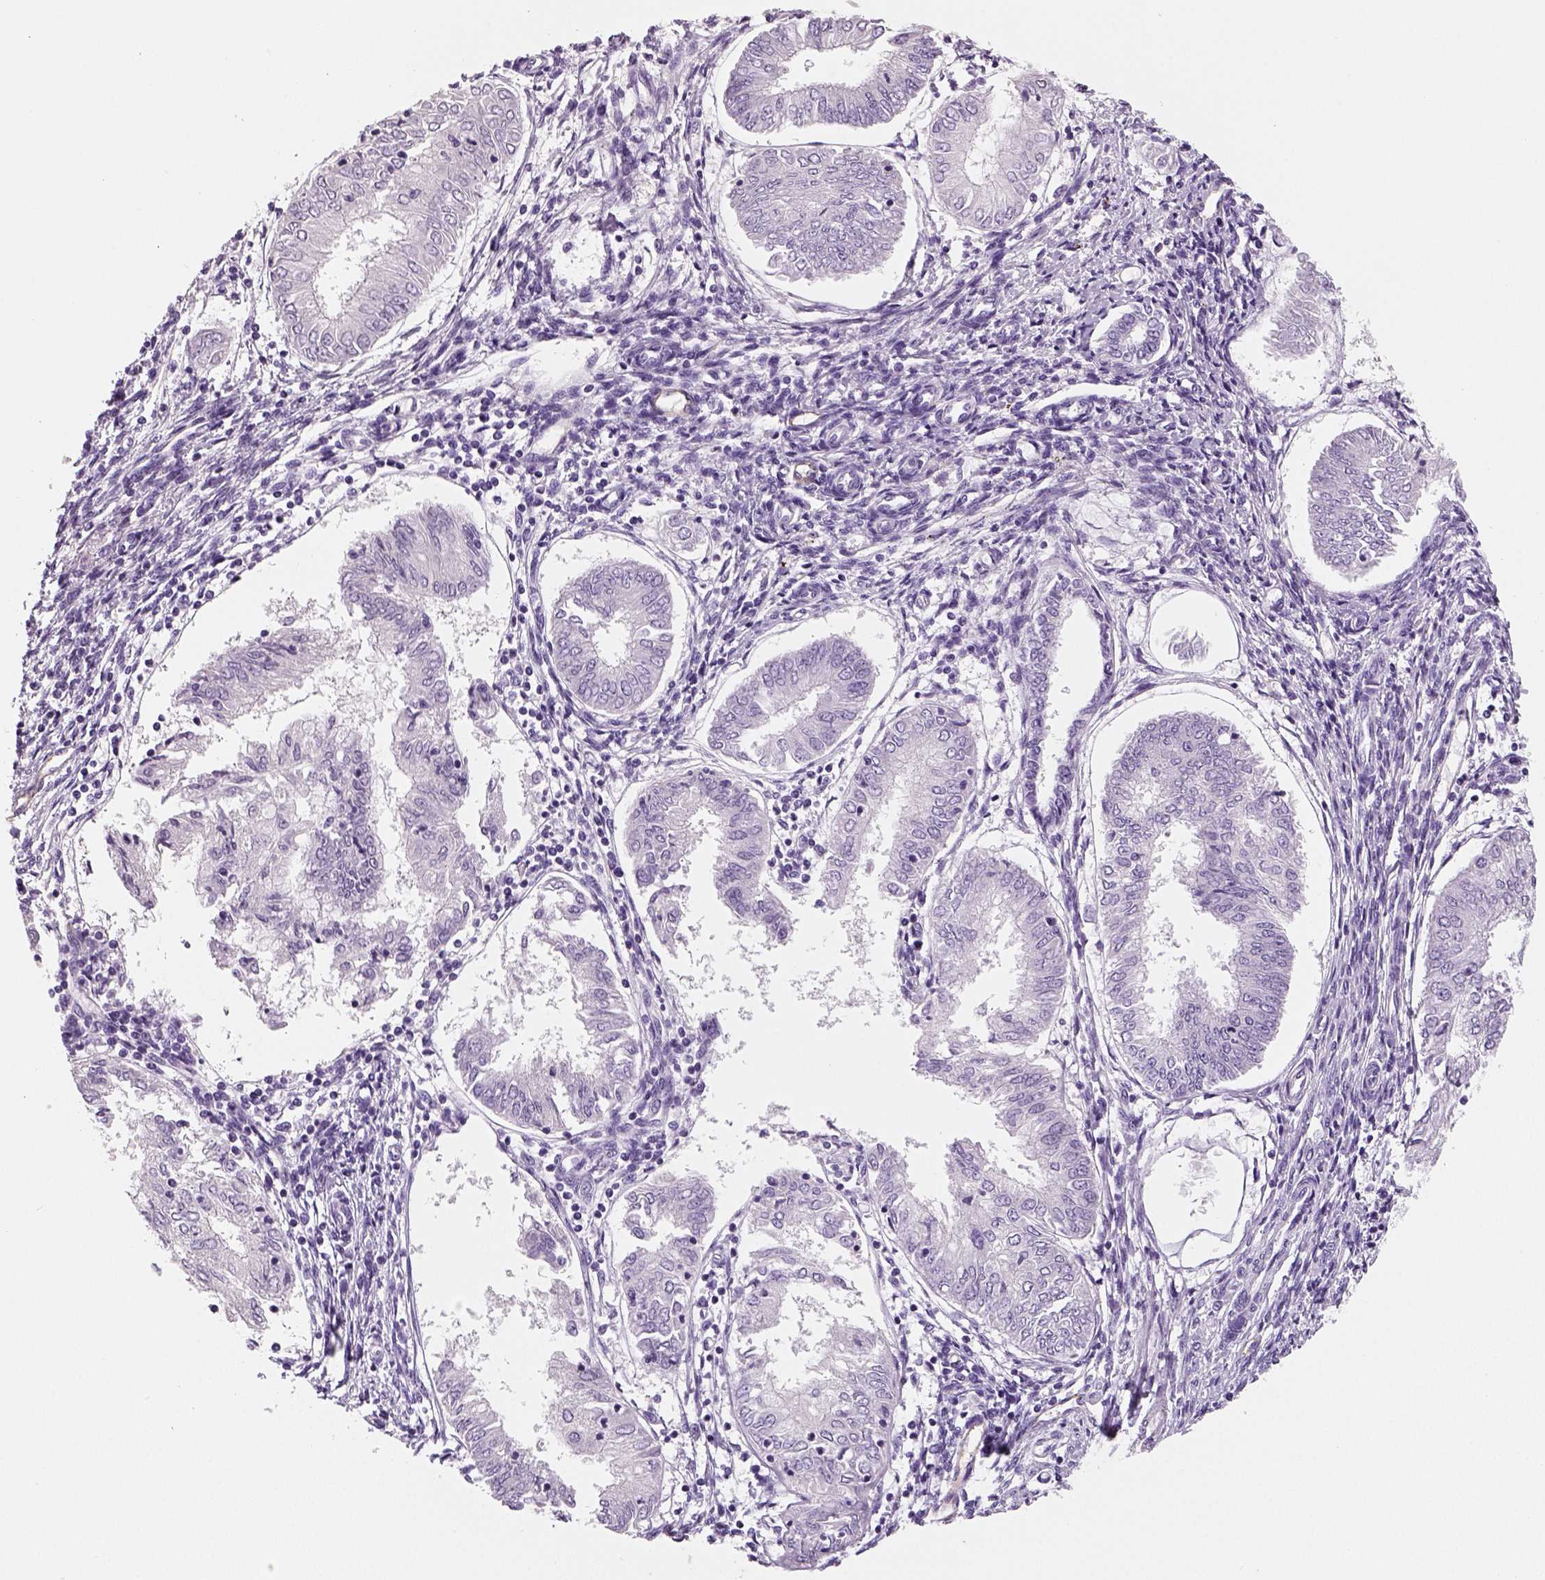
{"staining": {"intensity": "negative", "quantity": "none", "location": "none"}, "tissue": "endometrial cancer", "cell_type": "Tumor cells", "image_type": "cancer", "snomed": [{"axis": "morphology", "description": "Adenocarcinoma, NOS"}, {"axis": "topography", "description": "Endometrium"}], "caption": "Endometrial cancer (adenocarcinoma) was stained to show a protein in brown. There is no significant staining in tumor cells.", "gene": "TSPAN7", "patient": {"sex": "female", "age": 68}}